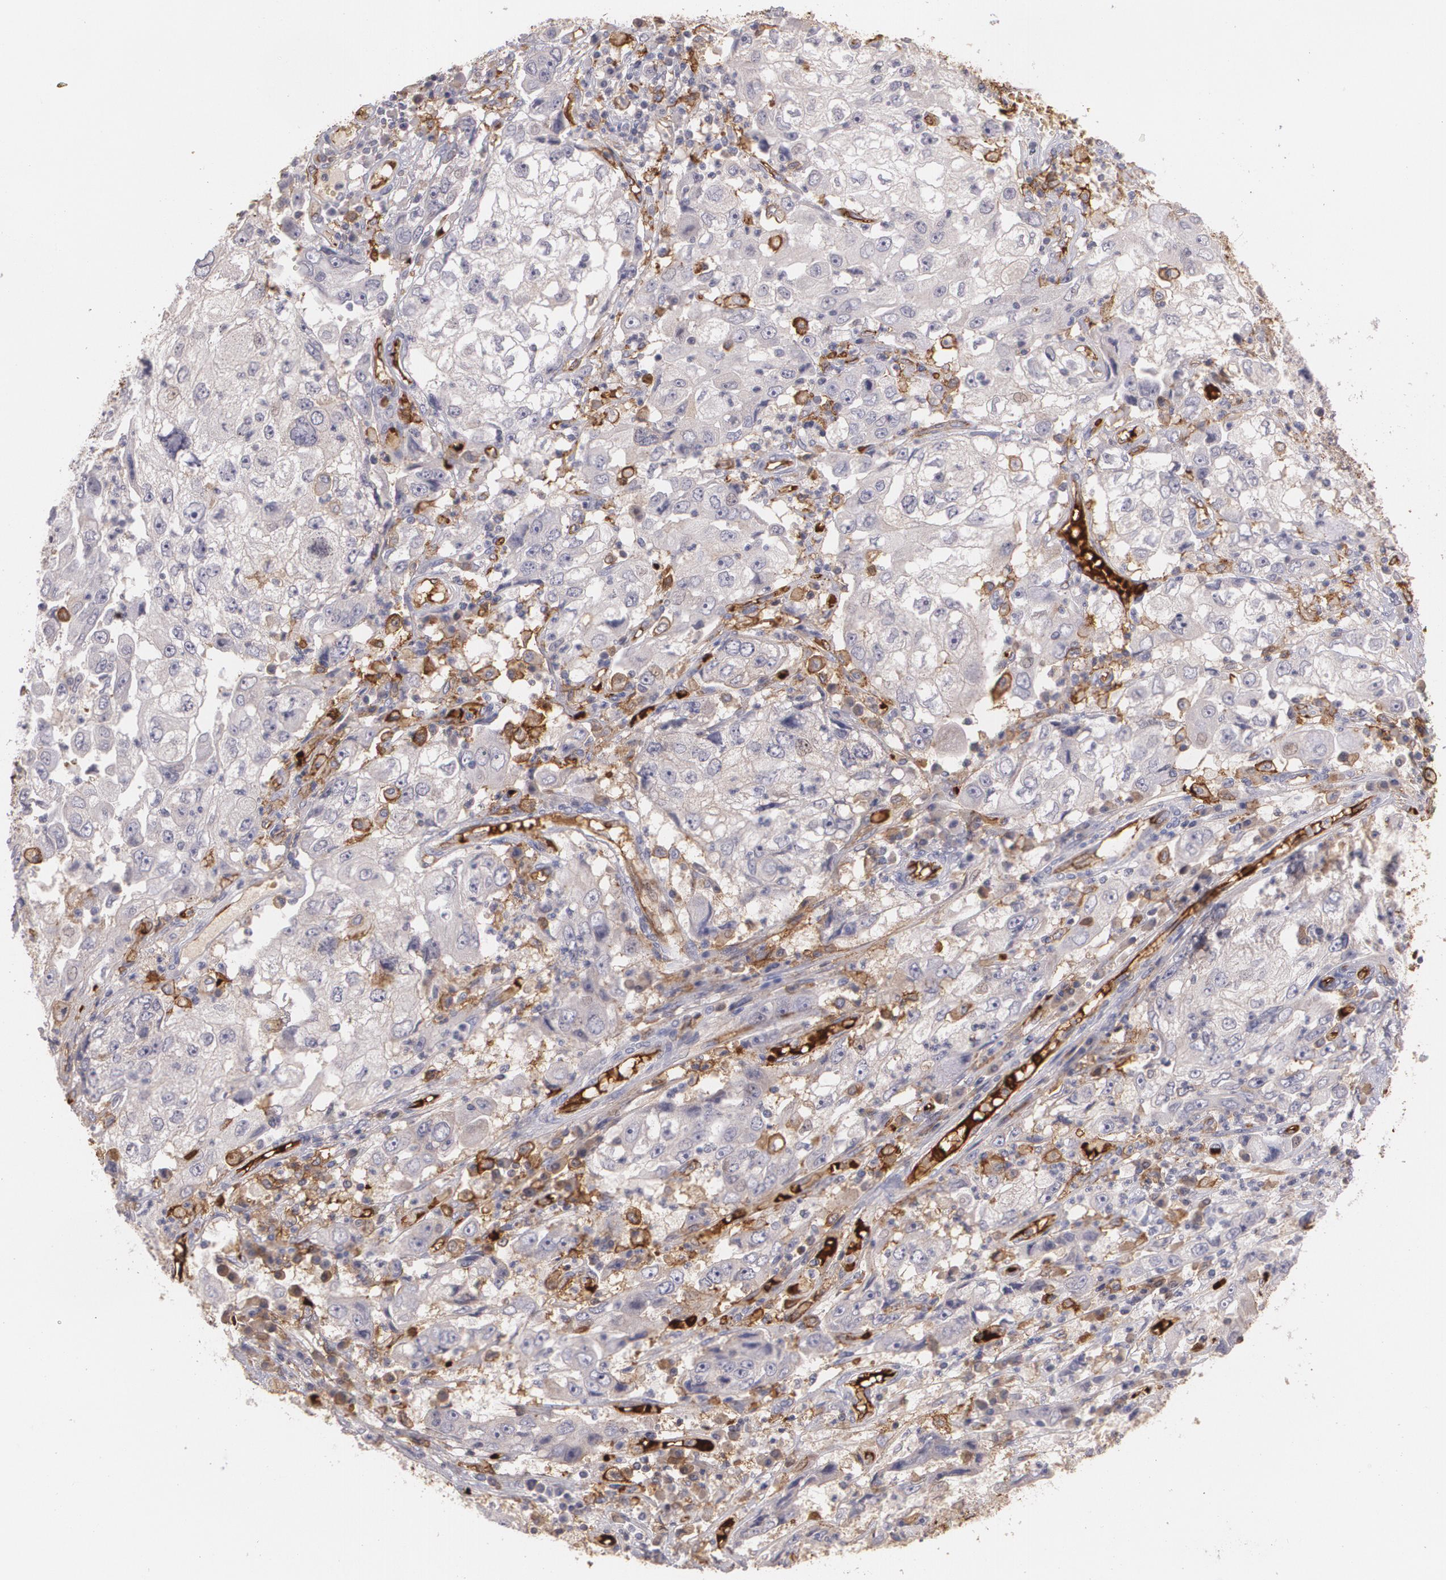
{"staining": {"intensity": "negative", "quantity": "none", "location": "none"}, "tissue": "cervical cancer", "cell_type": "Tumor cells", "image_type": "cancer", "snomed": [{"axis": "morphology", "description": "Squamous cell carcinoma, NOS"}, {"axis": "topography", "description": "Cervix"}], "caption": "This image is of cervical cancer stained with immunohistochemistry (IHC) to label a protein in brown with the nuclei are counter-stained blue. There is no staining in tumor cells.", "gene": "ACE", "patient": {"sex": "female", "age": 36}}